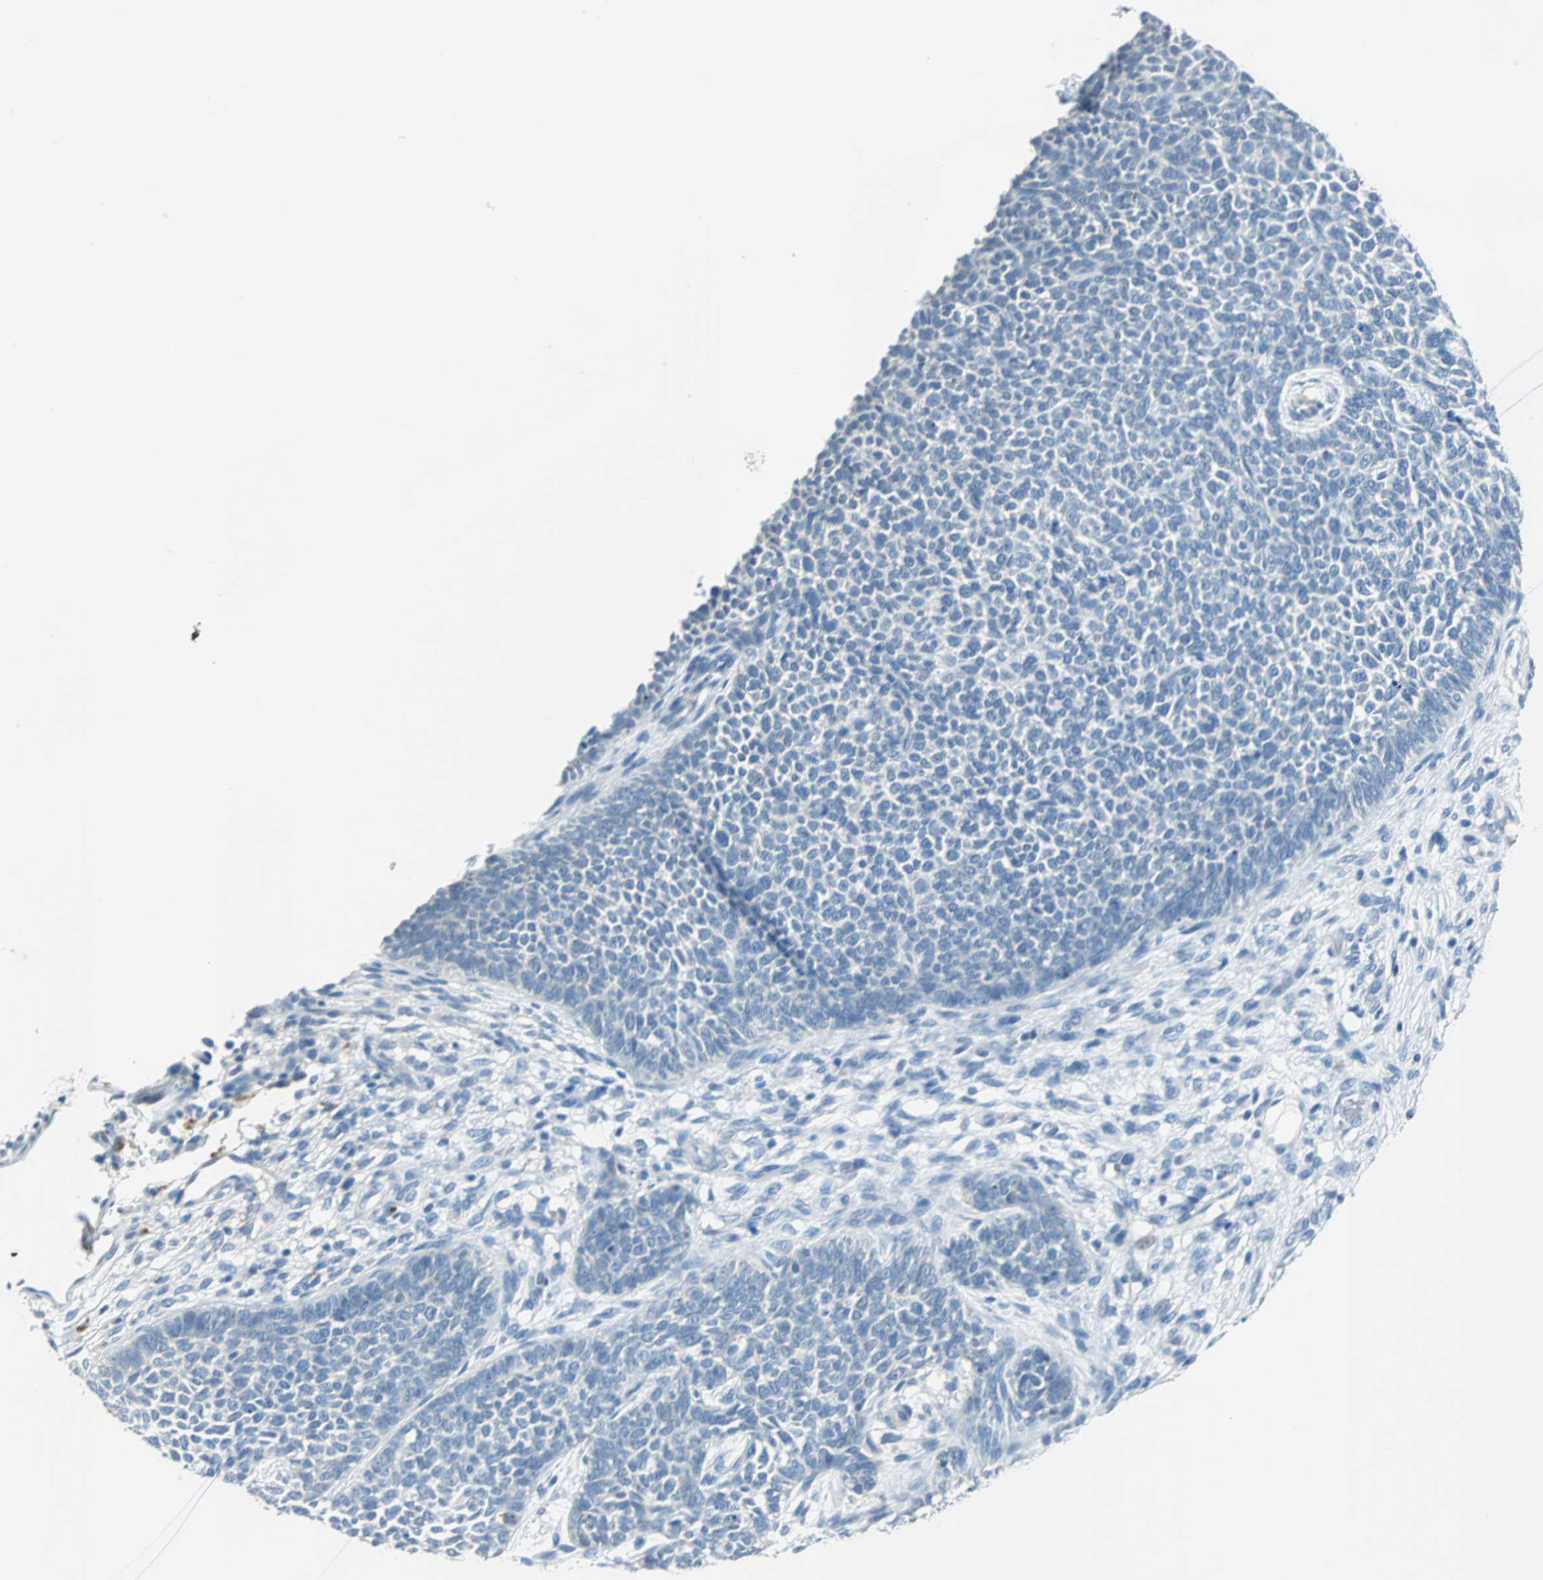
{"staining": {"intensity": "negative", "quantity": "none", "location": "none"}, "tissue": "skin cancer", "cell_type": "Tumor cells", "image_type": "cancer", "snomed": [{"axis": "morphology", "description": "Basal cell carcinoma"}, {"axis": "topography", "description": "Skin"}], "caption": "The histopathology image shows no significant positivity in tumor cells of skin cancer (basal cell carcinoma).", "gene": "MUC7", "patient": {"sex": "female", "age": 84}}